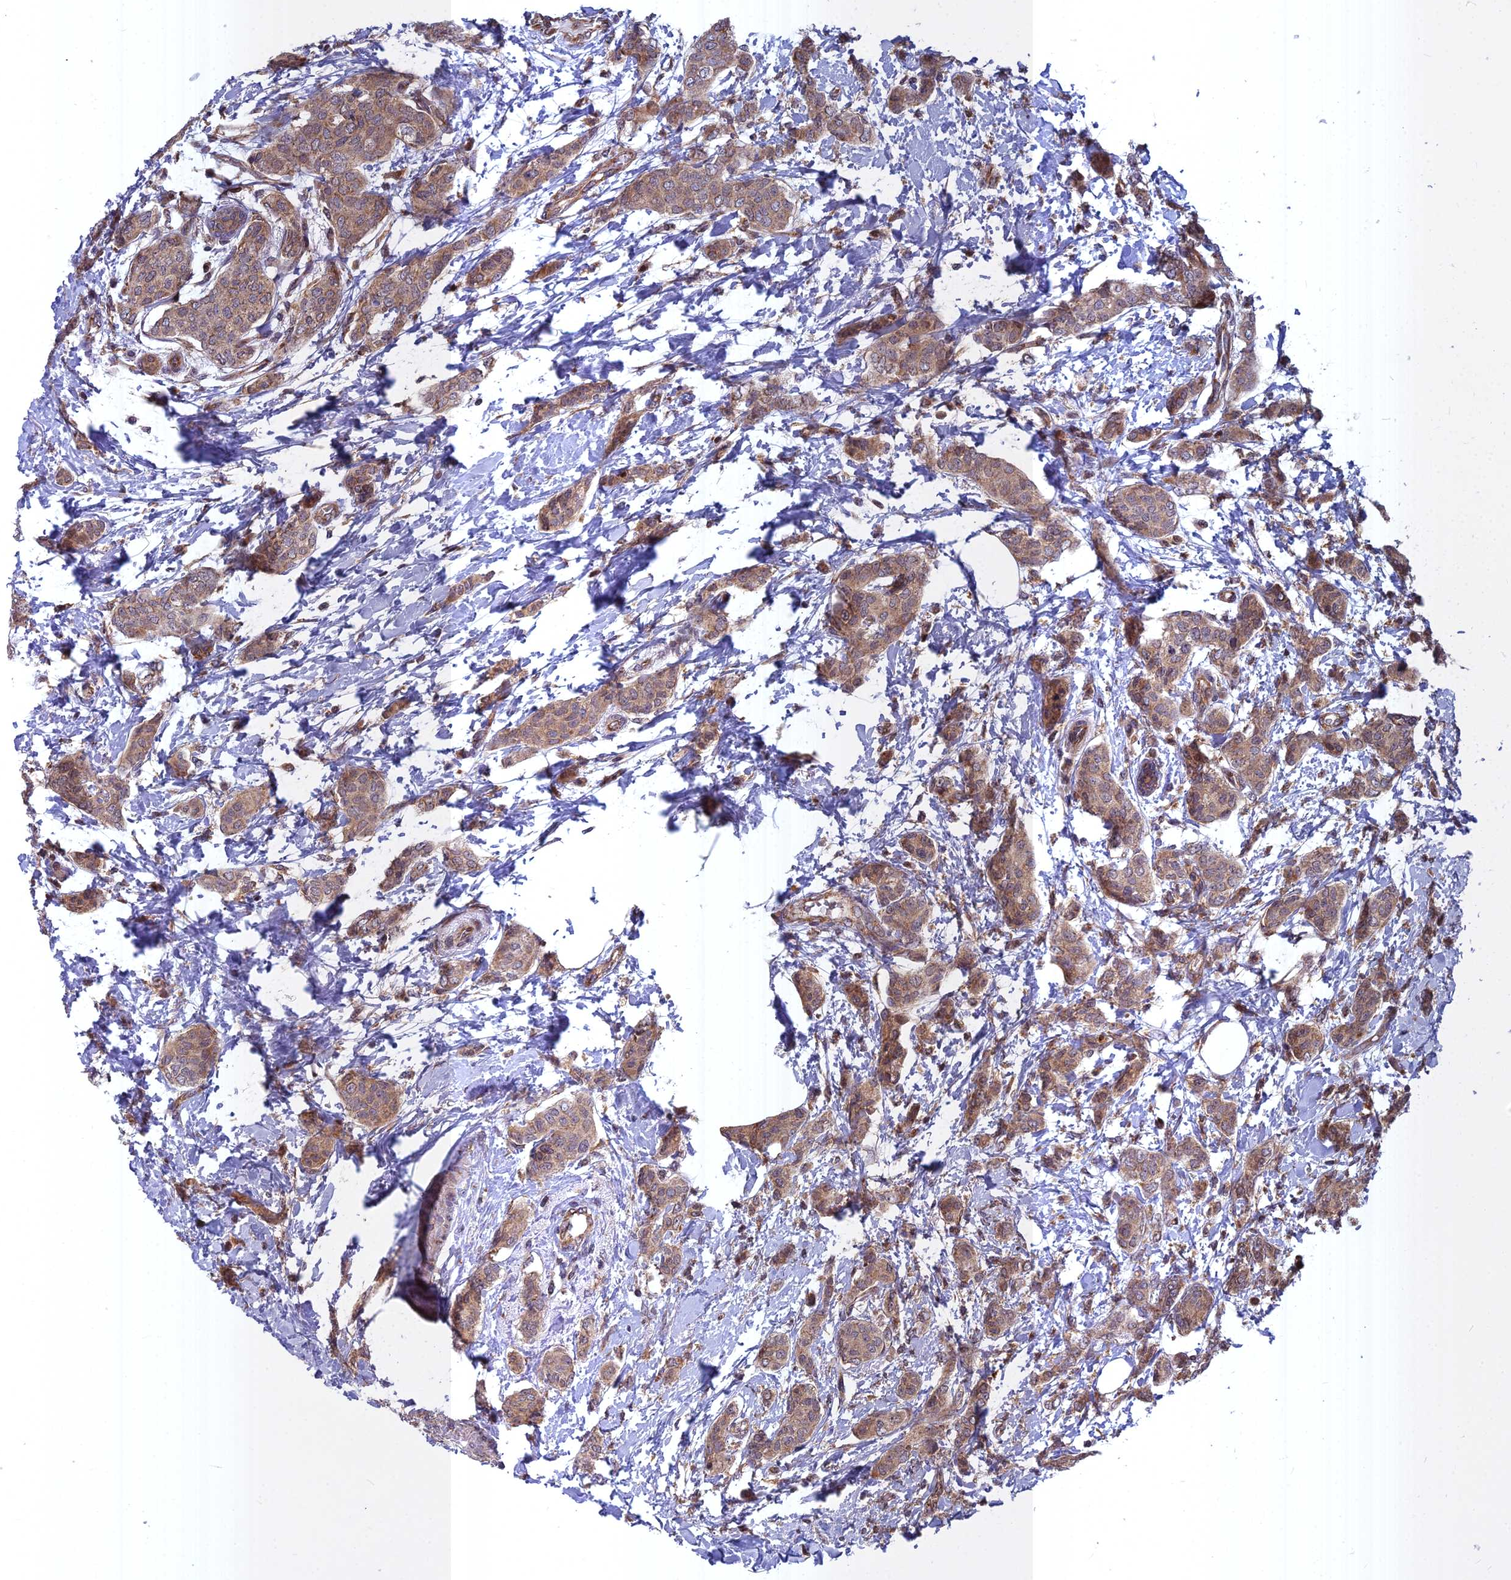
{"staining": {"intensity": "moderate", "quantity": ">75%", "location": "cytoplasmic/membranous"}, "tissue": "breast cancer", "cell_type": "Tumor cells", "image_type": "cancer", "snomed": [{"axis": "morphology", "description": "Duct carcinoma"}, {"axis": "topography", "description": "Breast"}], "caption": "Immunohistochemistry staining of breast cancer, which demonstrates medium levels of moderate cytoplasmic/membranous staining in approximately >75% of tumor cells indicating moderate cytoplasmic/membranous protein expression. The staining was performed using DAB (brown) for protein detection and nuclei were counterstained in hematoxylin (blue).", "gene": "COMMD2", "patient": {"sex": "female", "age": 72}}